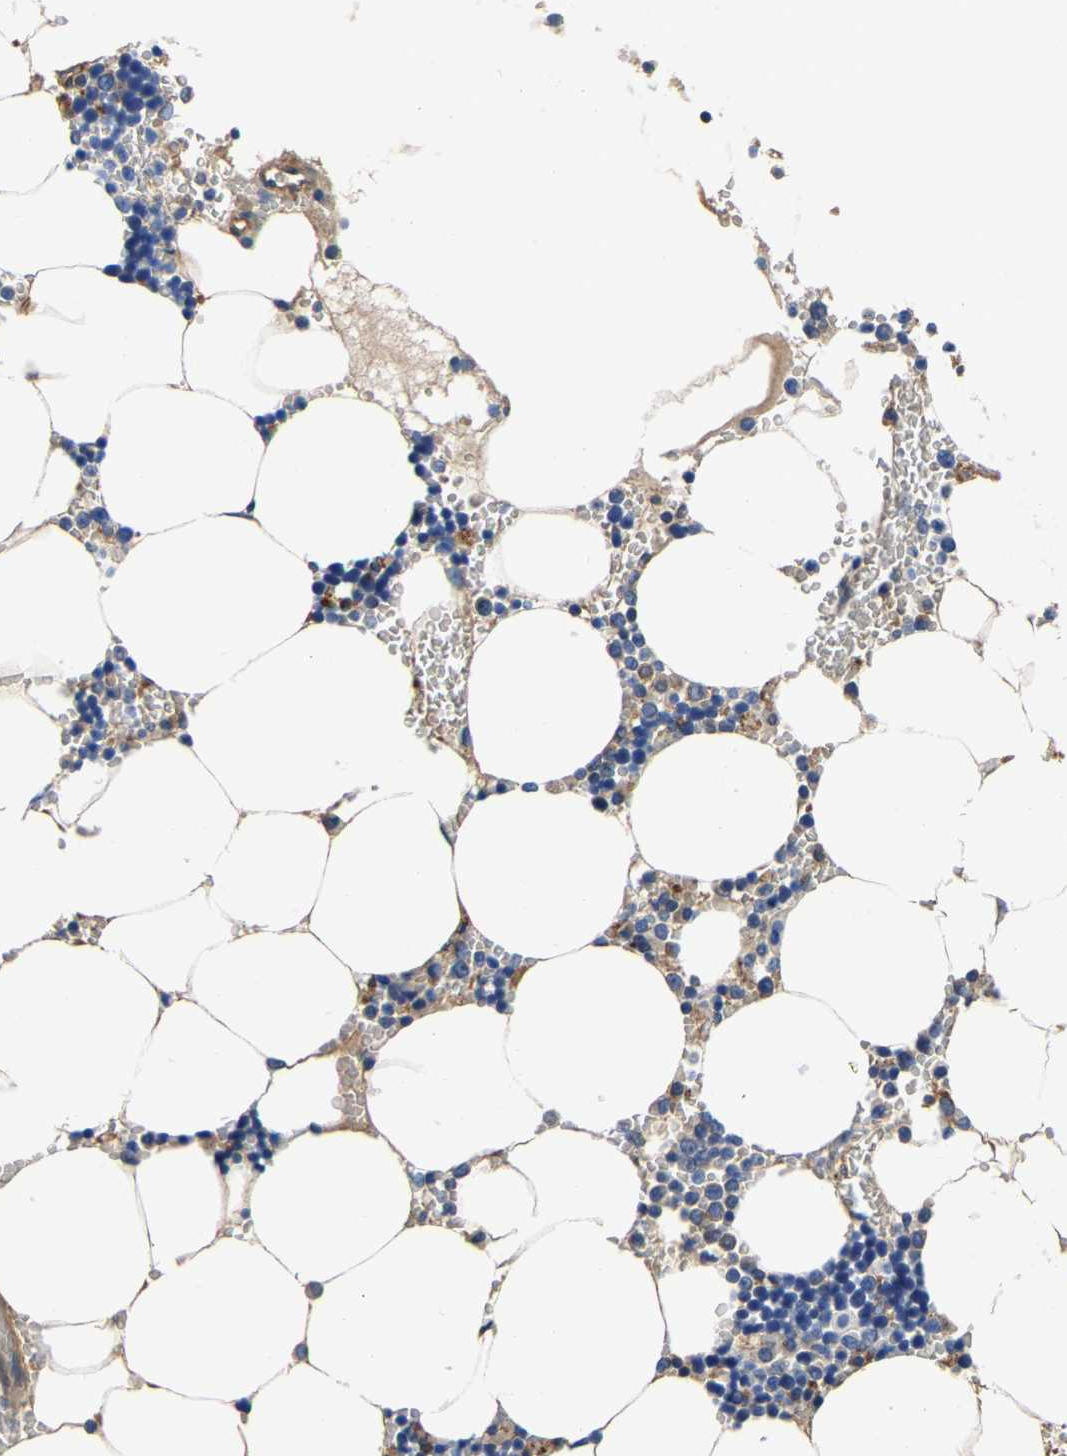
{"staining": {"intensity": "moderate", "quantity": "<25%", "location": "cytoplasmic/membranous"}, "tissue": "bone marrow", "cell_type": "Hematopoietic cells", "image_type": "normal", "snomed": [{"axis": "morphology", "description": "Normal tissue, NOS"}, {"axis": "topography", "description": "Bone marrow"}], "caption": "Benign bone marrow shows moderate cytoplasmic/membranous staining in approximately <25% of hematopoietic cells, visualized by immunohistochemistry.", "gene": "SH3GLB1", "patient": {"sex": "male", "age": 70}}